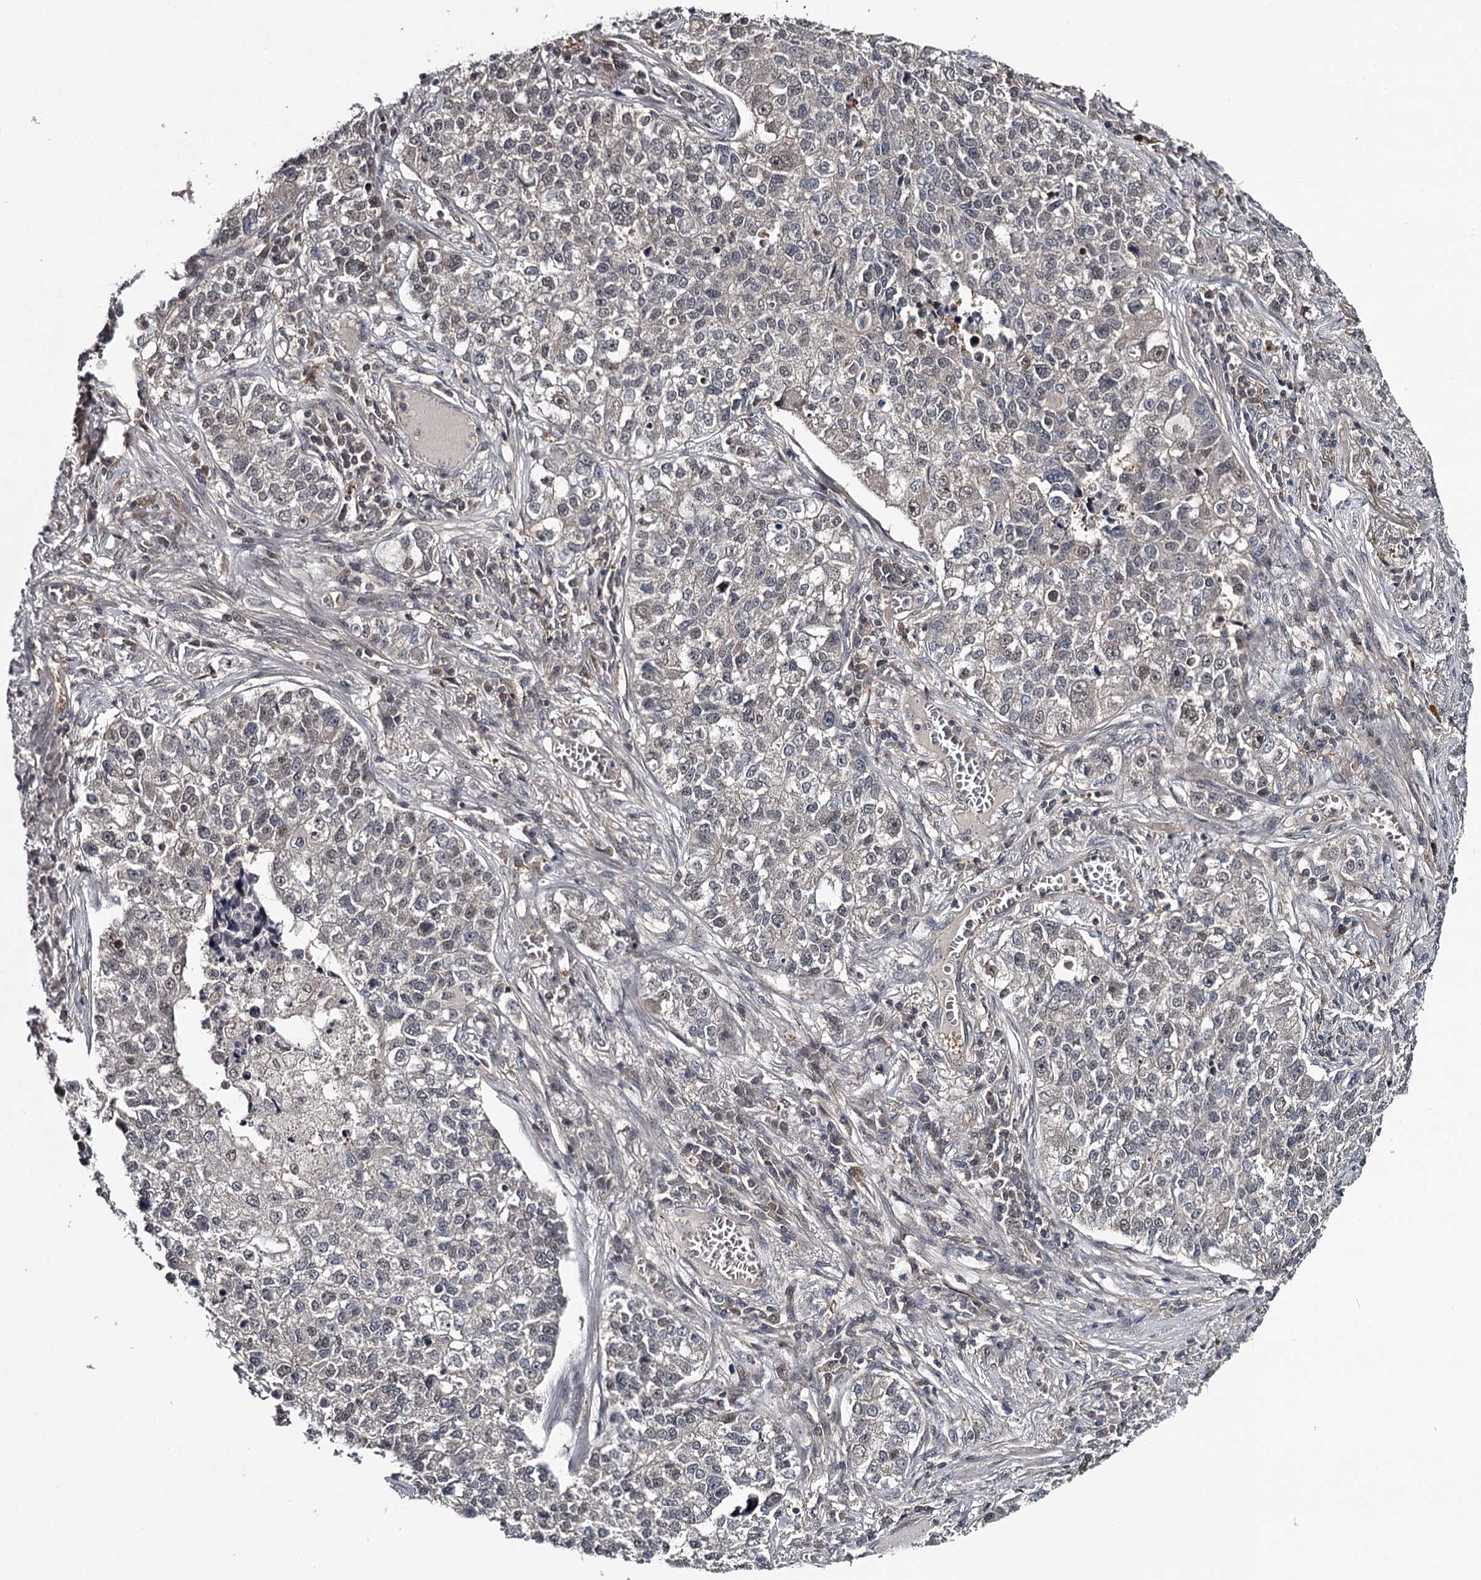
{"staining": {"intensity": "negative", "quantity": "none", "location": "none"}, "tissue": "lung cancer", "cell_type": "Tumor cells", "image_type": "cancer", "snomed": [{"axis": "morphology", "description": "Adenocarcinoma, NOS"}, {"axis": "topography", "description": "Lung"}], "caption": "Tumor cells show no significant protein positivity in lung adenocarcinoma.", "gene": "GTSF1", "patient": {"sex": "male", "age": 49}}